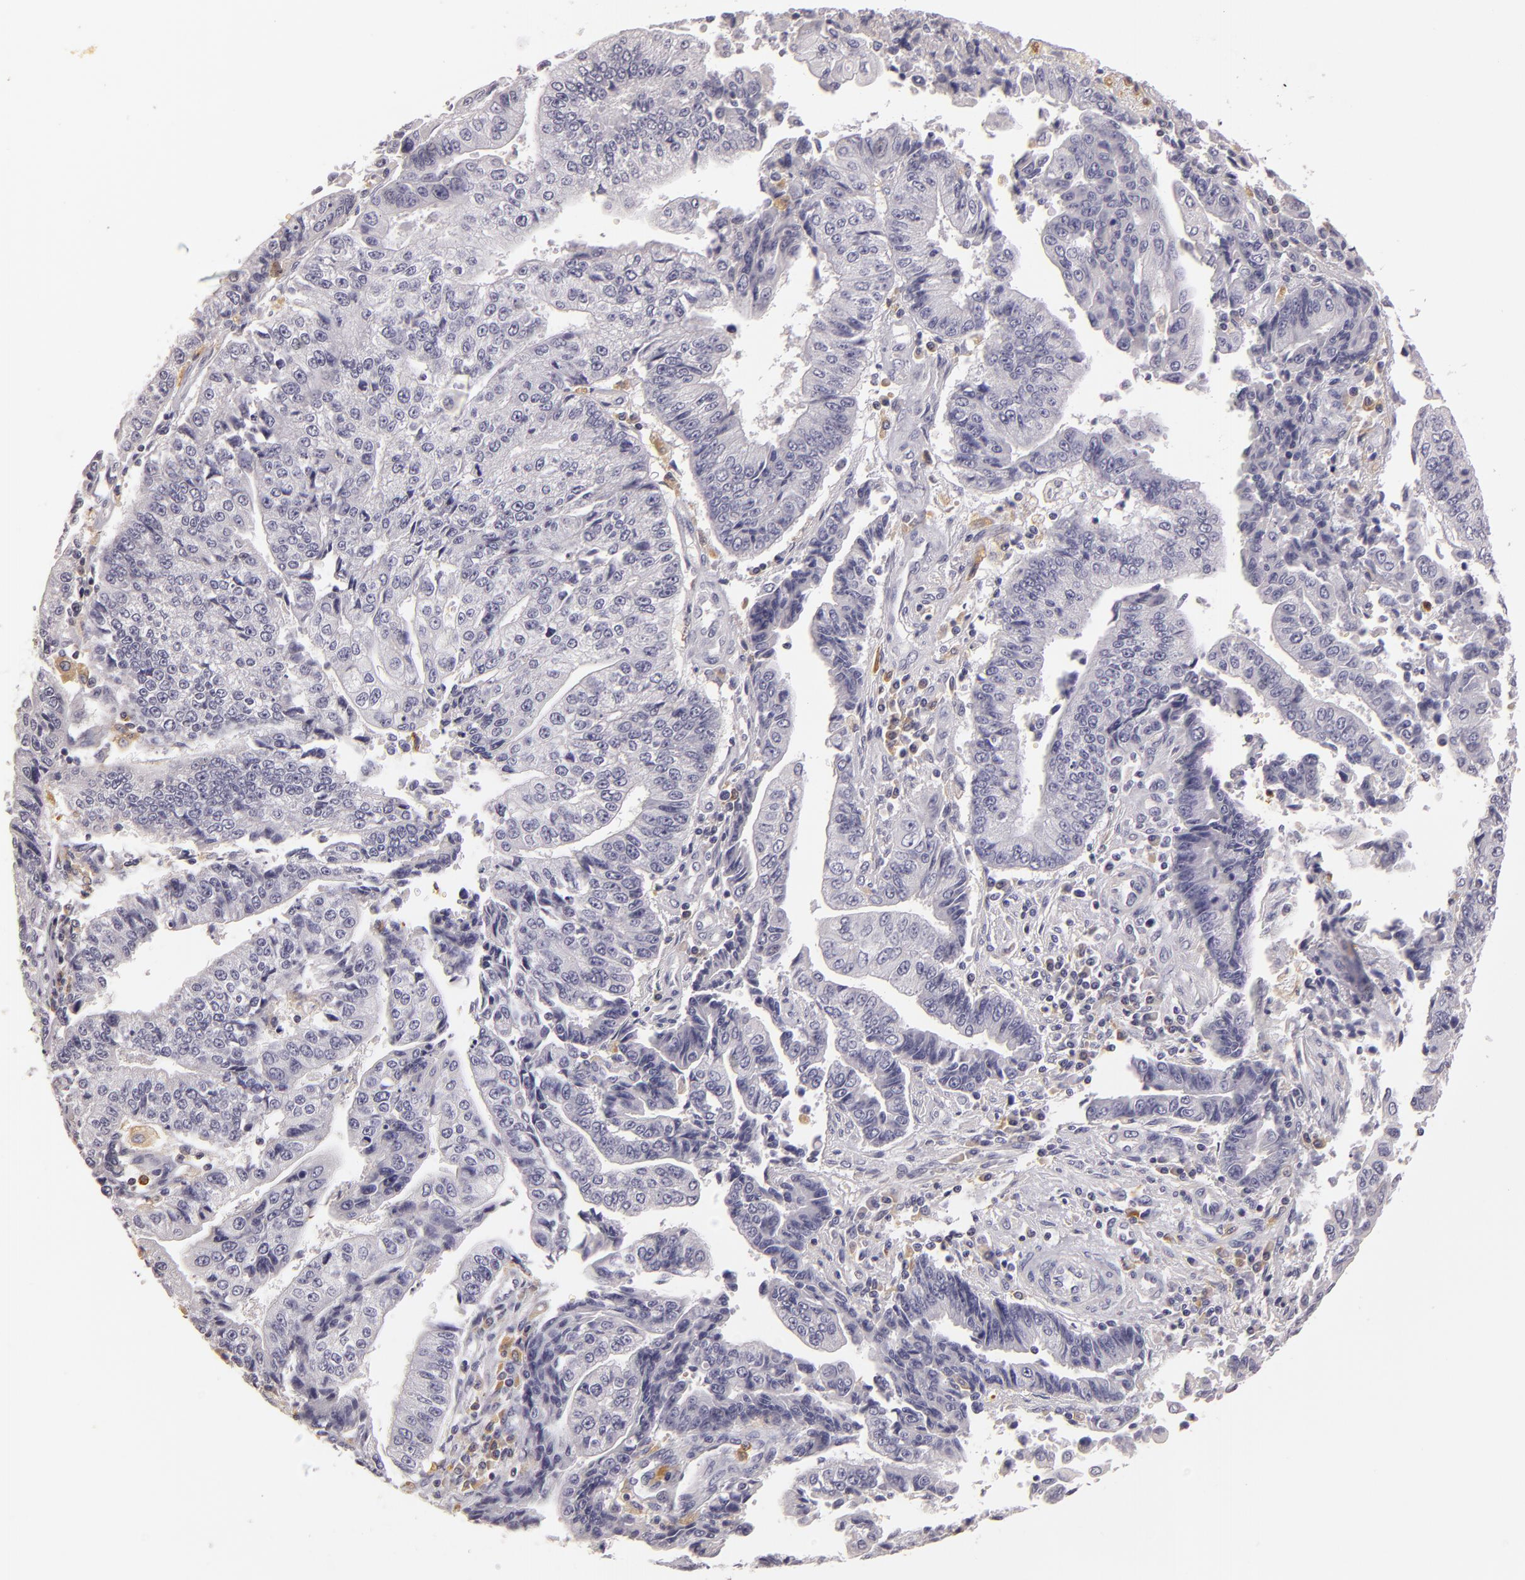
{"staining": {"intensity": "negative", "quantity": "none", "location": "none"}, "tissue": "endometrial cancer", "cell_type": "Tumor cells", "image_type": "cancer", "snomed": [{"axis": "morphology", "description": "Adenocarcinoma, NOS"}, {"axis": "topography", "description": "Endometrium"}], "caption": "Tumor cells show no significant staining in endometrial cancer. (Stains: DAB immunohistochemistry (IHC) with hematoxylin counter stain, Microscopy: brightfield microscopy at high magnification).", "gene": "TLR8", "patient": {"sex": "female", "age": 75}}